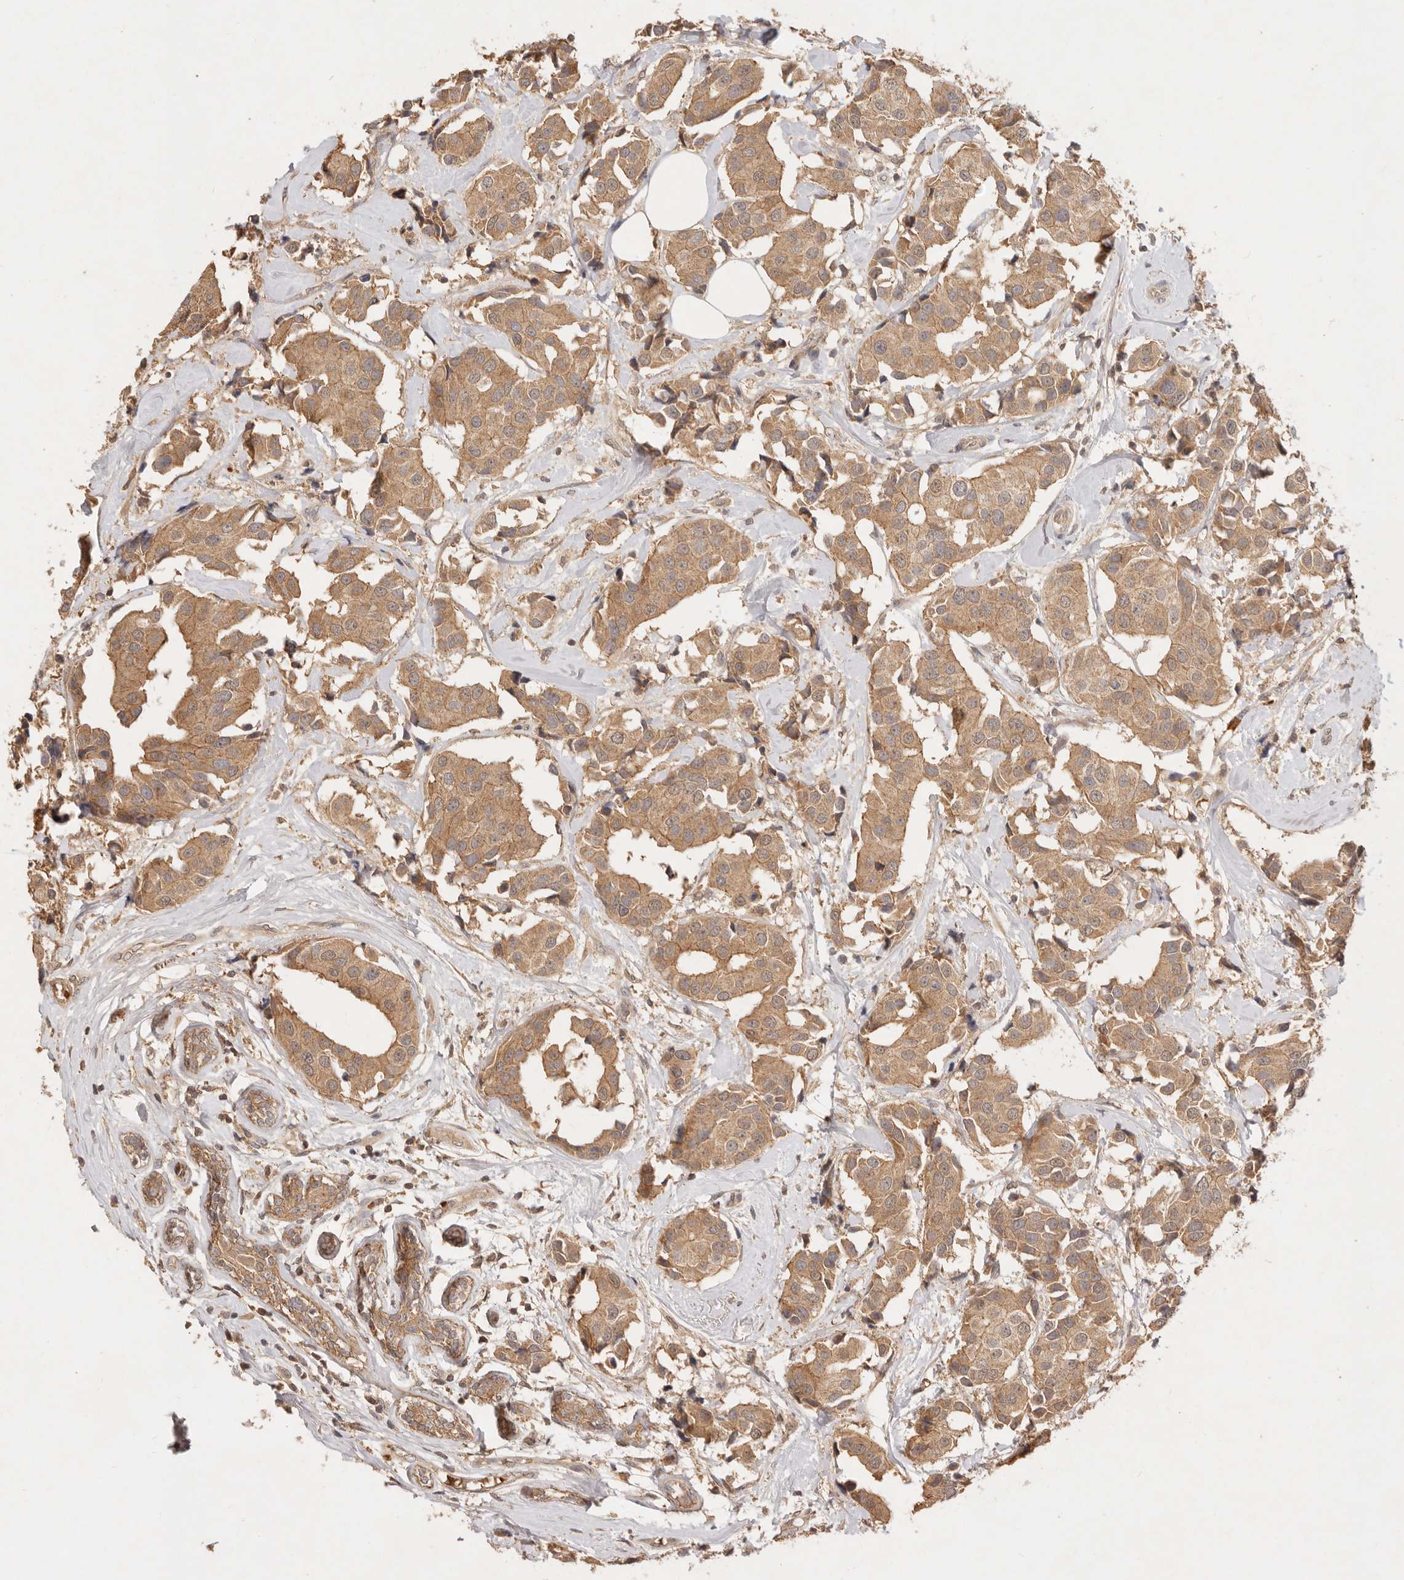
{"staining": {"intensity": "moderate", "quantity": ">75%", "location": "cytoplasmic/membranous"}, "tissue": "breast cancer", "cell_type": "Tumor cells", "image_type": "cancer", "snomed": [{"axis": "morphology", "description": "Normal tissue, NOS"}, {"axis": "morphology", "description": "Duct carcinoma"}, {"axis": "topography", "description": "Breast"}], "caption": "Immunohistochemistry (IHC) (DAB (3,3'-diaminobenzidine)) staining of breast cancer (infiltrating ductal carcinoma) reveals moderate cytoplasmic/membranous protein staining in approximately >75% of tumor cells.", "gene": "FREM2", "patient": {"sex": "female", "age": 39}}